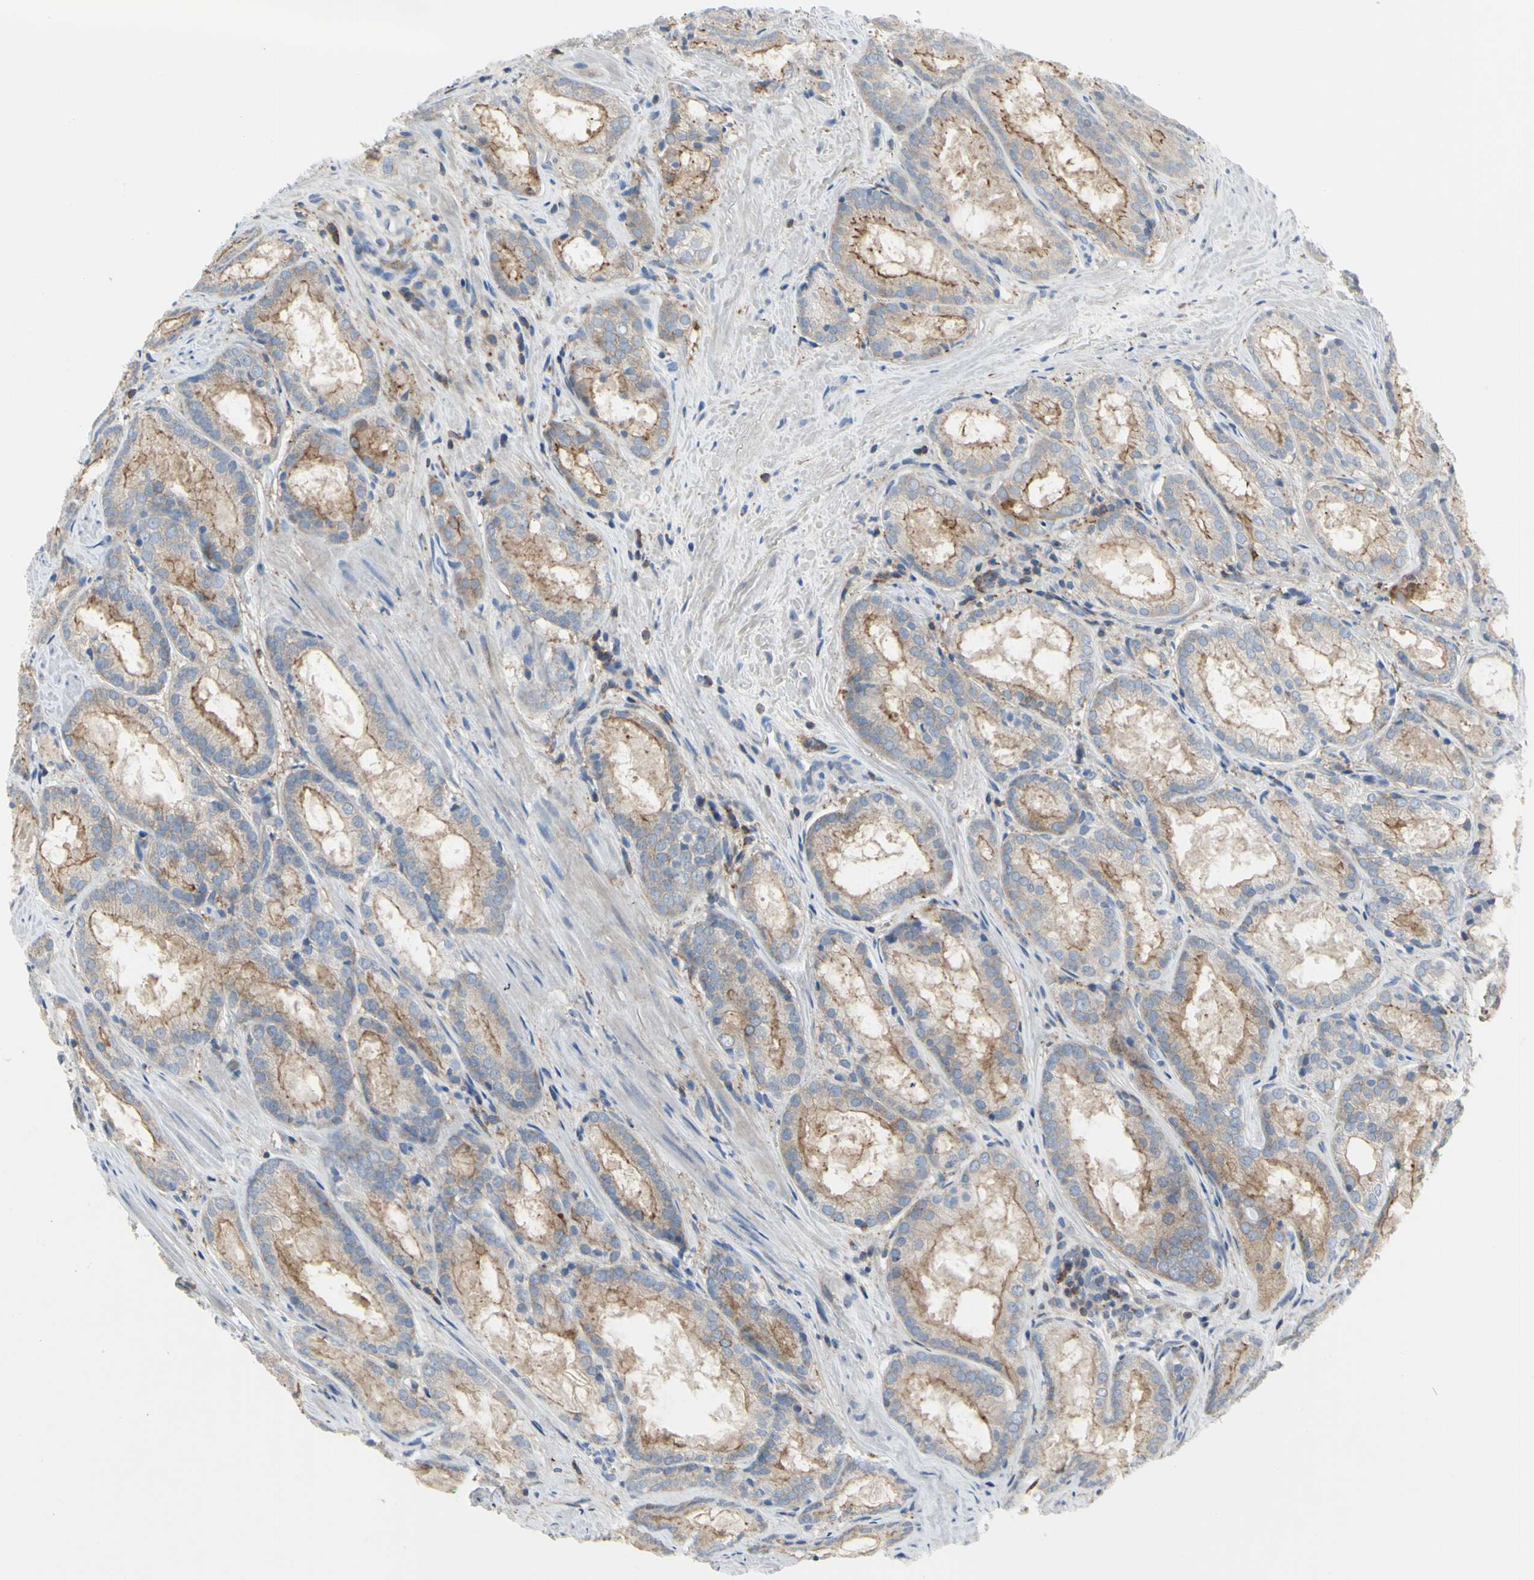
{"staining": {"intensity": "moderate", "quantity": ">75%", "location": "cytoplasmic/membranous"}, "tissue": "prostate cancer", "cell_type": "Tumor cells", "image_type": "cancer", "snomed": [{"axis": "morphology", "description": "Adenocarcinoma, Low grade"}, {"axis": "topography", "description": "Prostate"}], "caption": "Immunohistochemistry (IHC) image of neoplastic tissue: human prostate cancer stained using immunohistochemistry displays medium levels of moderate protein expression localized specifically in the cytoplasmic/membranous of tumor cells, appearing as a cytoplasmic/membranous brown color.", "gene": "MUC1", "patient": {"sex": "male", "age": 64}}